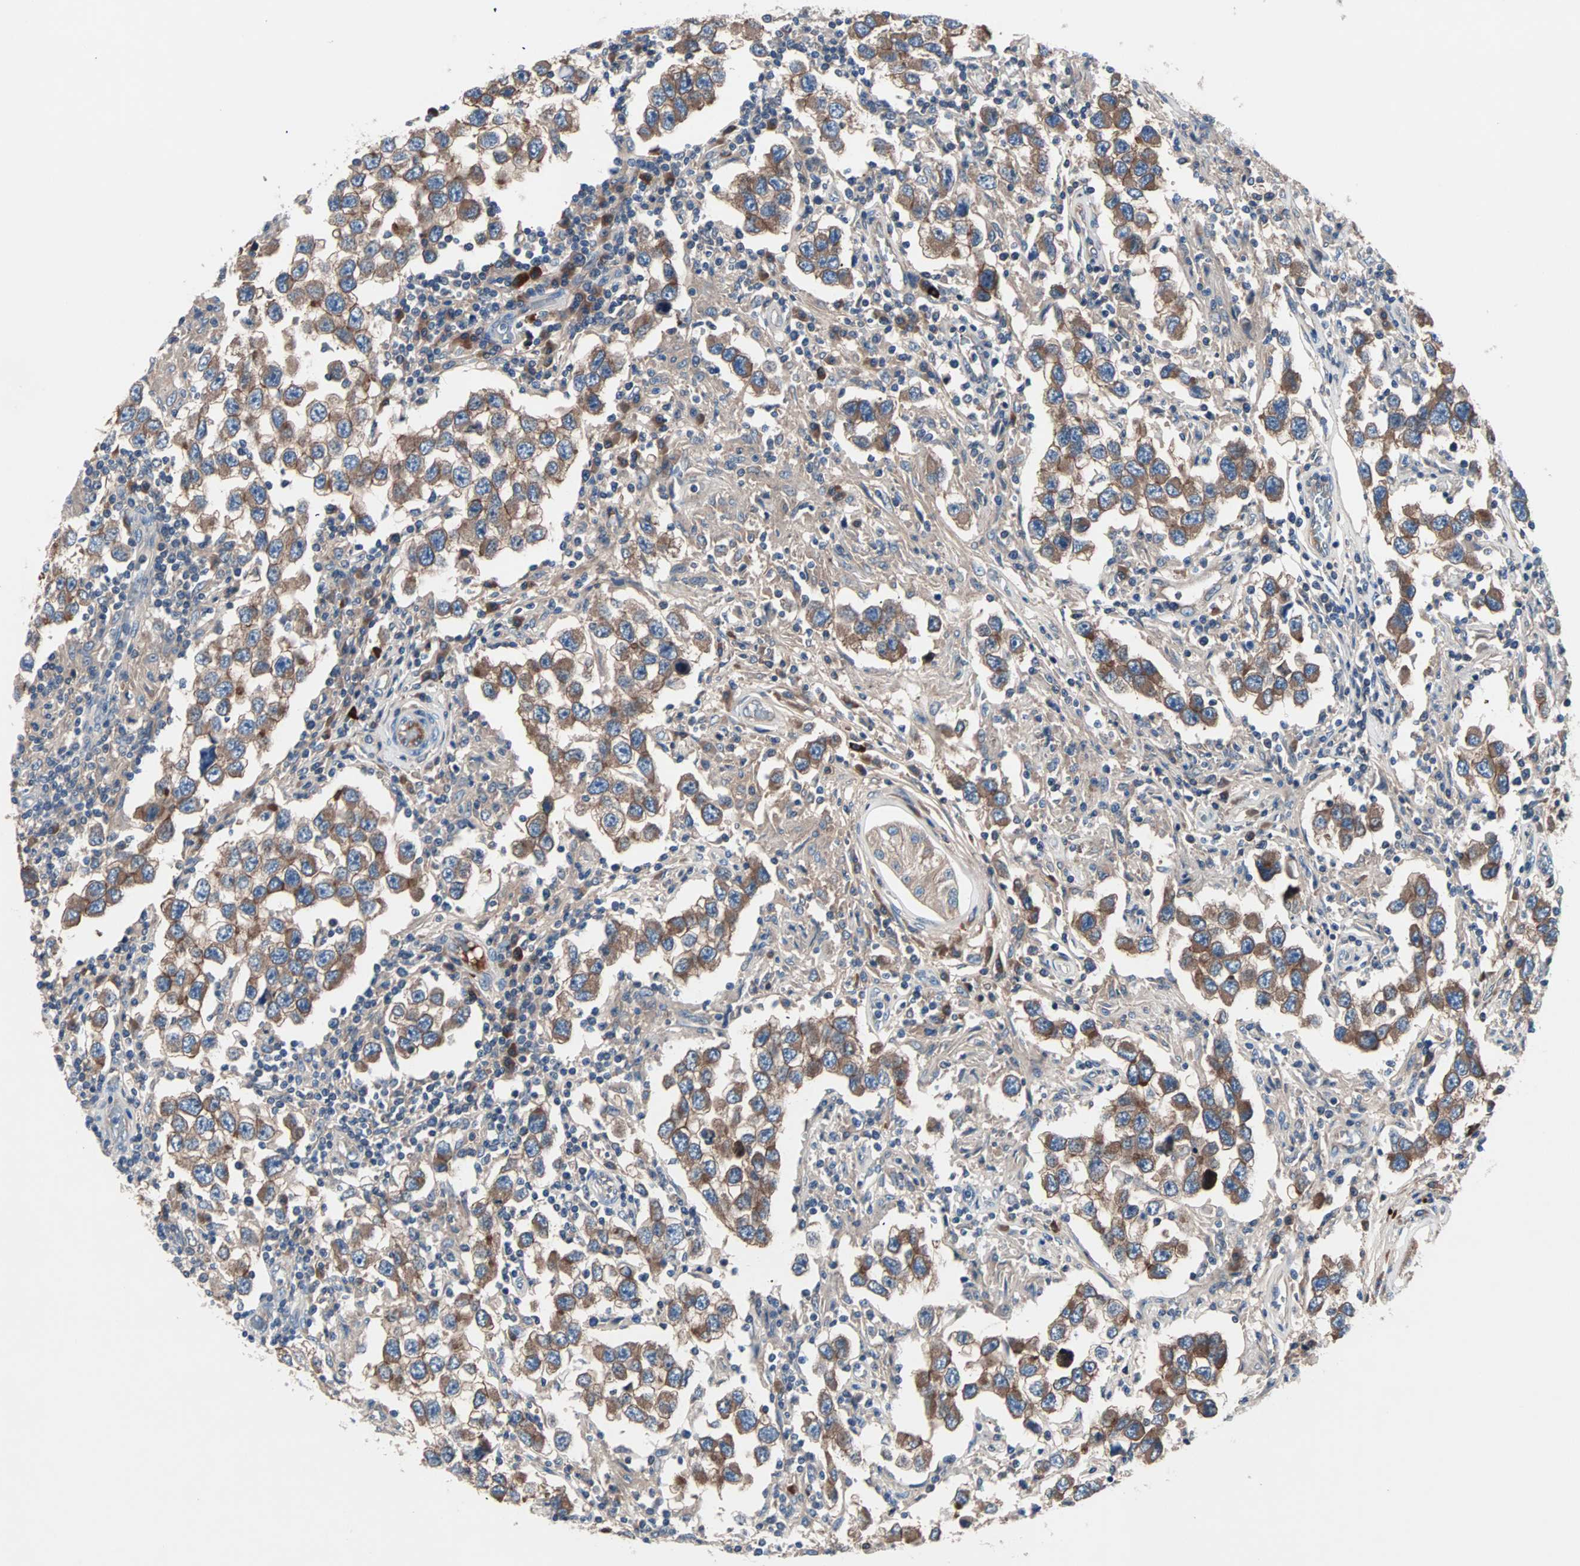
{"staining": {"intensity": "moderate", "quantity": ">75%", "location": "cytoplasmic/membranous"}, "tissue": "testis cancer", "cell_type": "Tumor cells", "image_type": "cancer", "snomed": [{"axis": "morphology", "description": "Carcinoma, Embryonal, NOS"}, {"axis": "topography", "description": "Testis"}], "caption": "Brown immunohistochemical staining in human testis cancer (embryonal carcinoma) reveals moderate cytoplasmic/membranous expression in approximately >75% of tumor cells.", "gene": "CAD", "patient": {"sex": "male", "age": 21}}